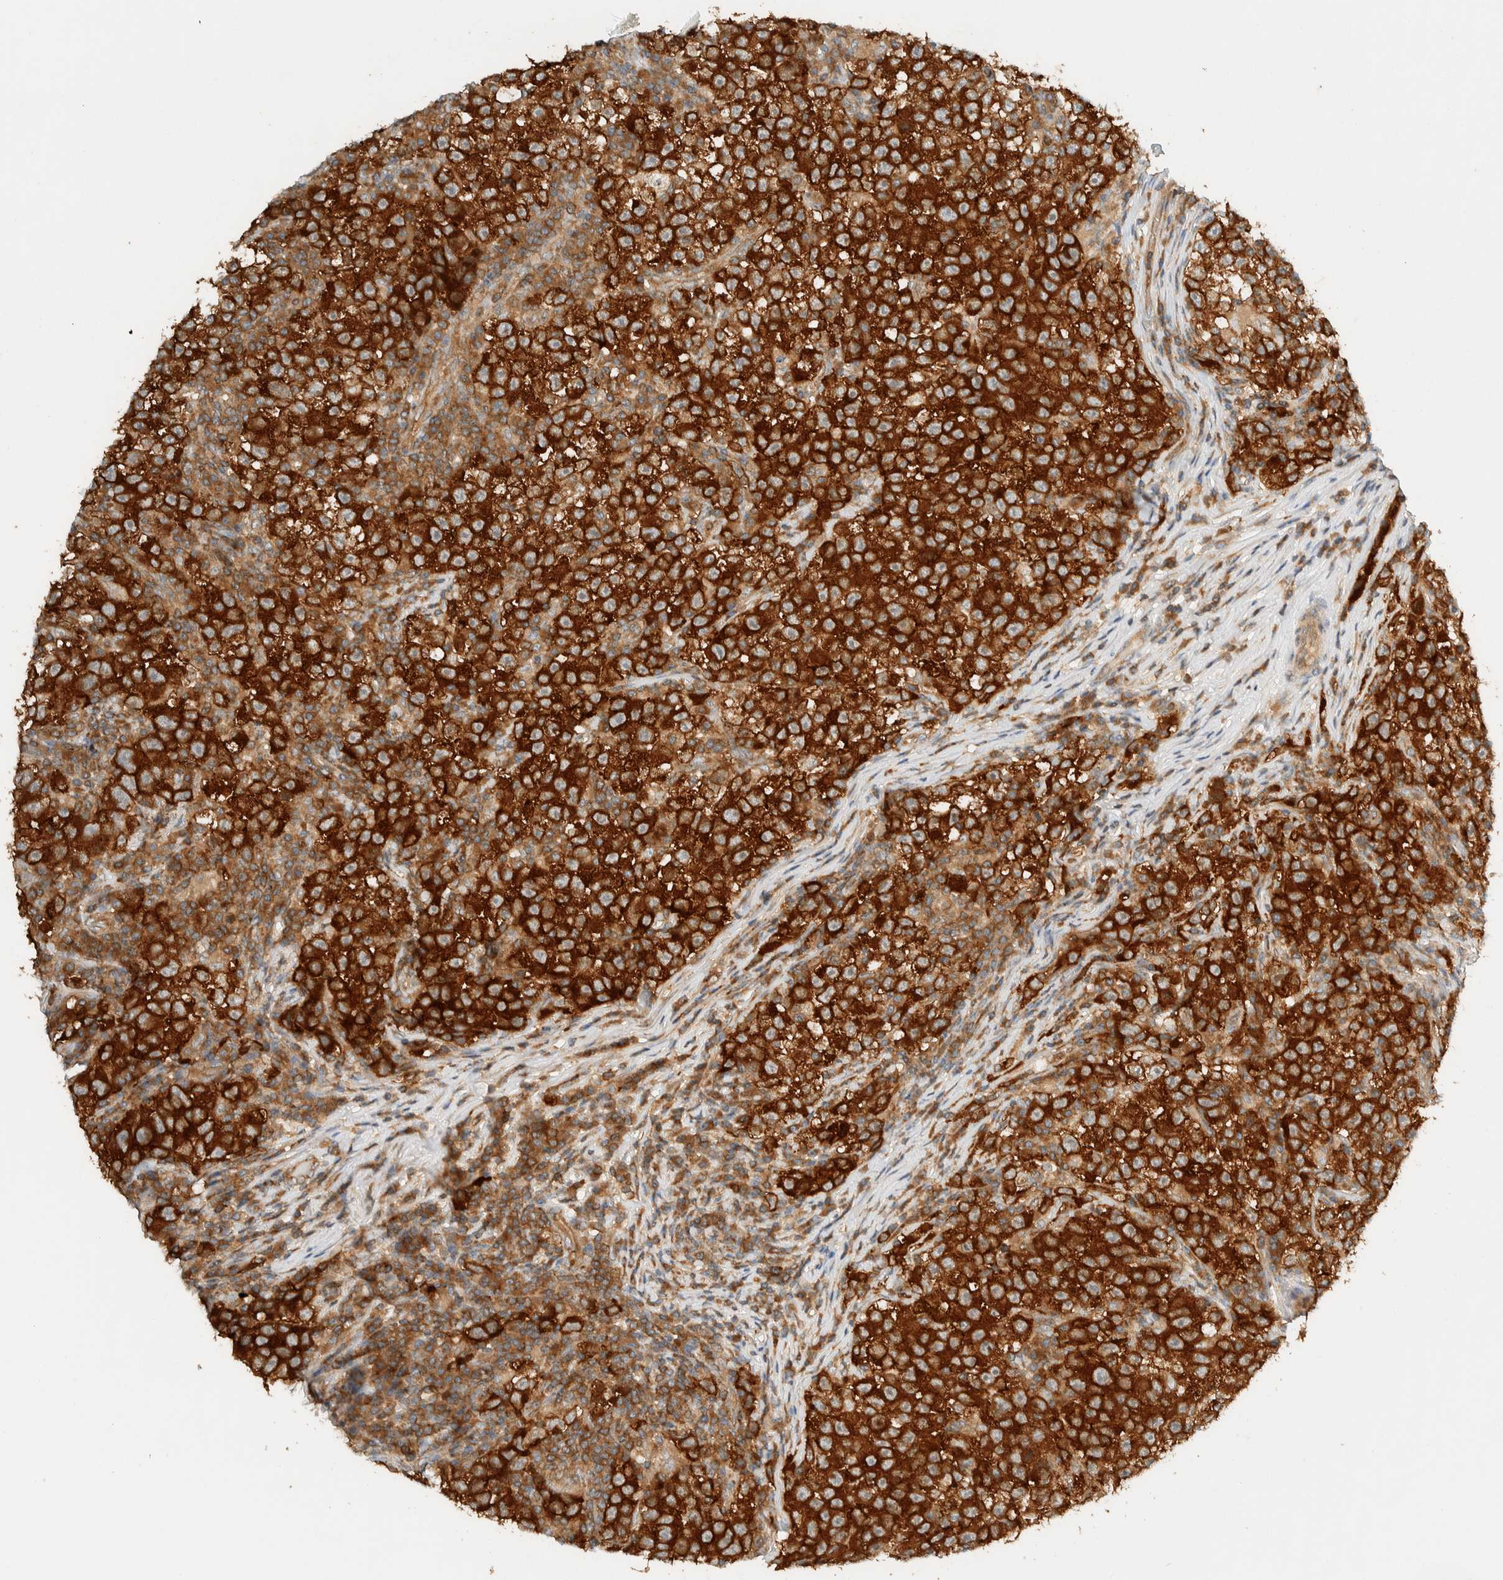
{"staining": {"intensity": "strong", "quantity": ">75%", "location": "cytoplasmic/membranous"}, "tissue": "testis cancer", "cell_type": "Tumor cells", "image_type": "cancer", "snomed": [{"axis": "morphology", "description": "Seminoma, NOS"}, {"axis": "topography", "description": "Testis"}], "caption": "An image showing strong cytoplasmic/membranous staining in about >75% of tumor cells in testis seminoma, as visualized by brown immunohistochemical staining.", "gene": "ARFGEF1", "patient": {"sex": "male", "age": 22}}